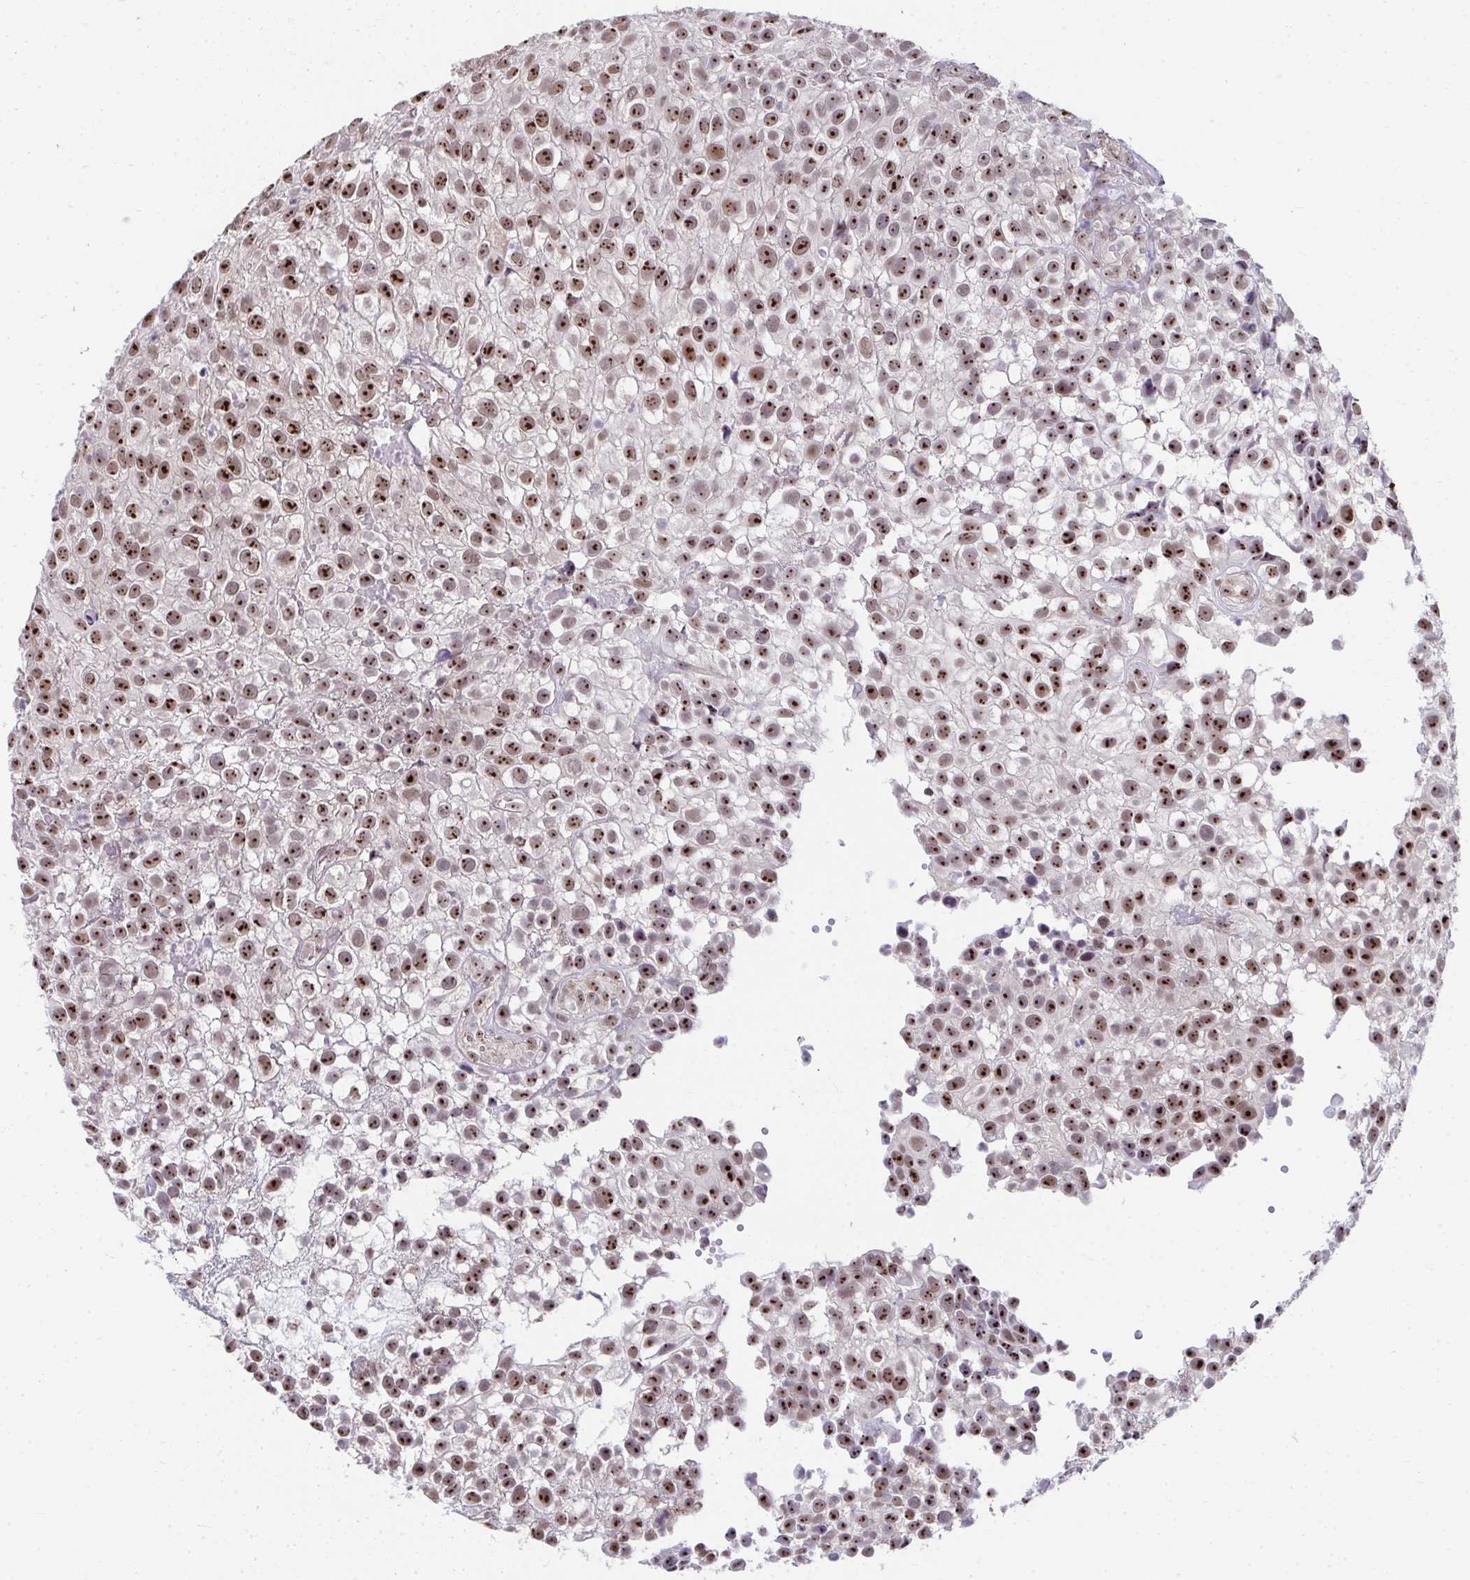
{"staining": {"intensity": "strong", "quantity": ">75%", "location": "nuclear"}, "tissue": "urothelial cancer", "cell_type": "Tumor cells", "image_type": "cancer", "snomed": [{"axis": "morphology", "description": "Urothelial carcinoma, High grade"}, {"axis": "topography", "description": "Urinary bladder"}], "caption": "Human urothelial cancer stained with a protein marker exhibits strong staining in tumor cells.", "gene": "HIRA", "patient": {"sex": "male", "age": 56}}